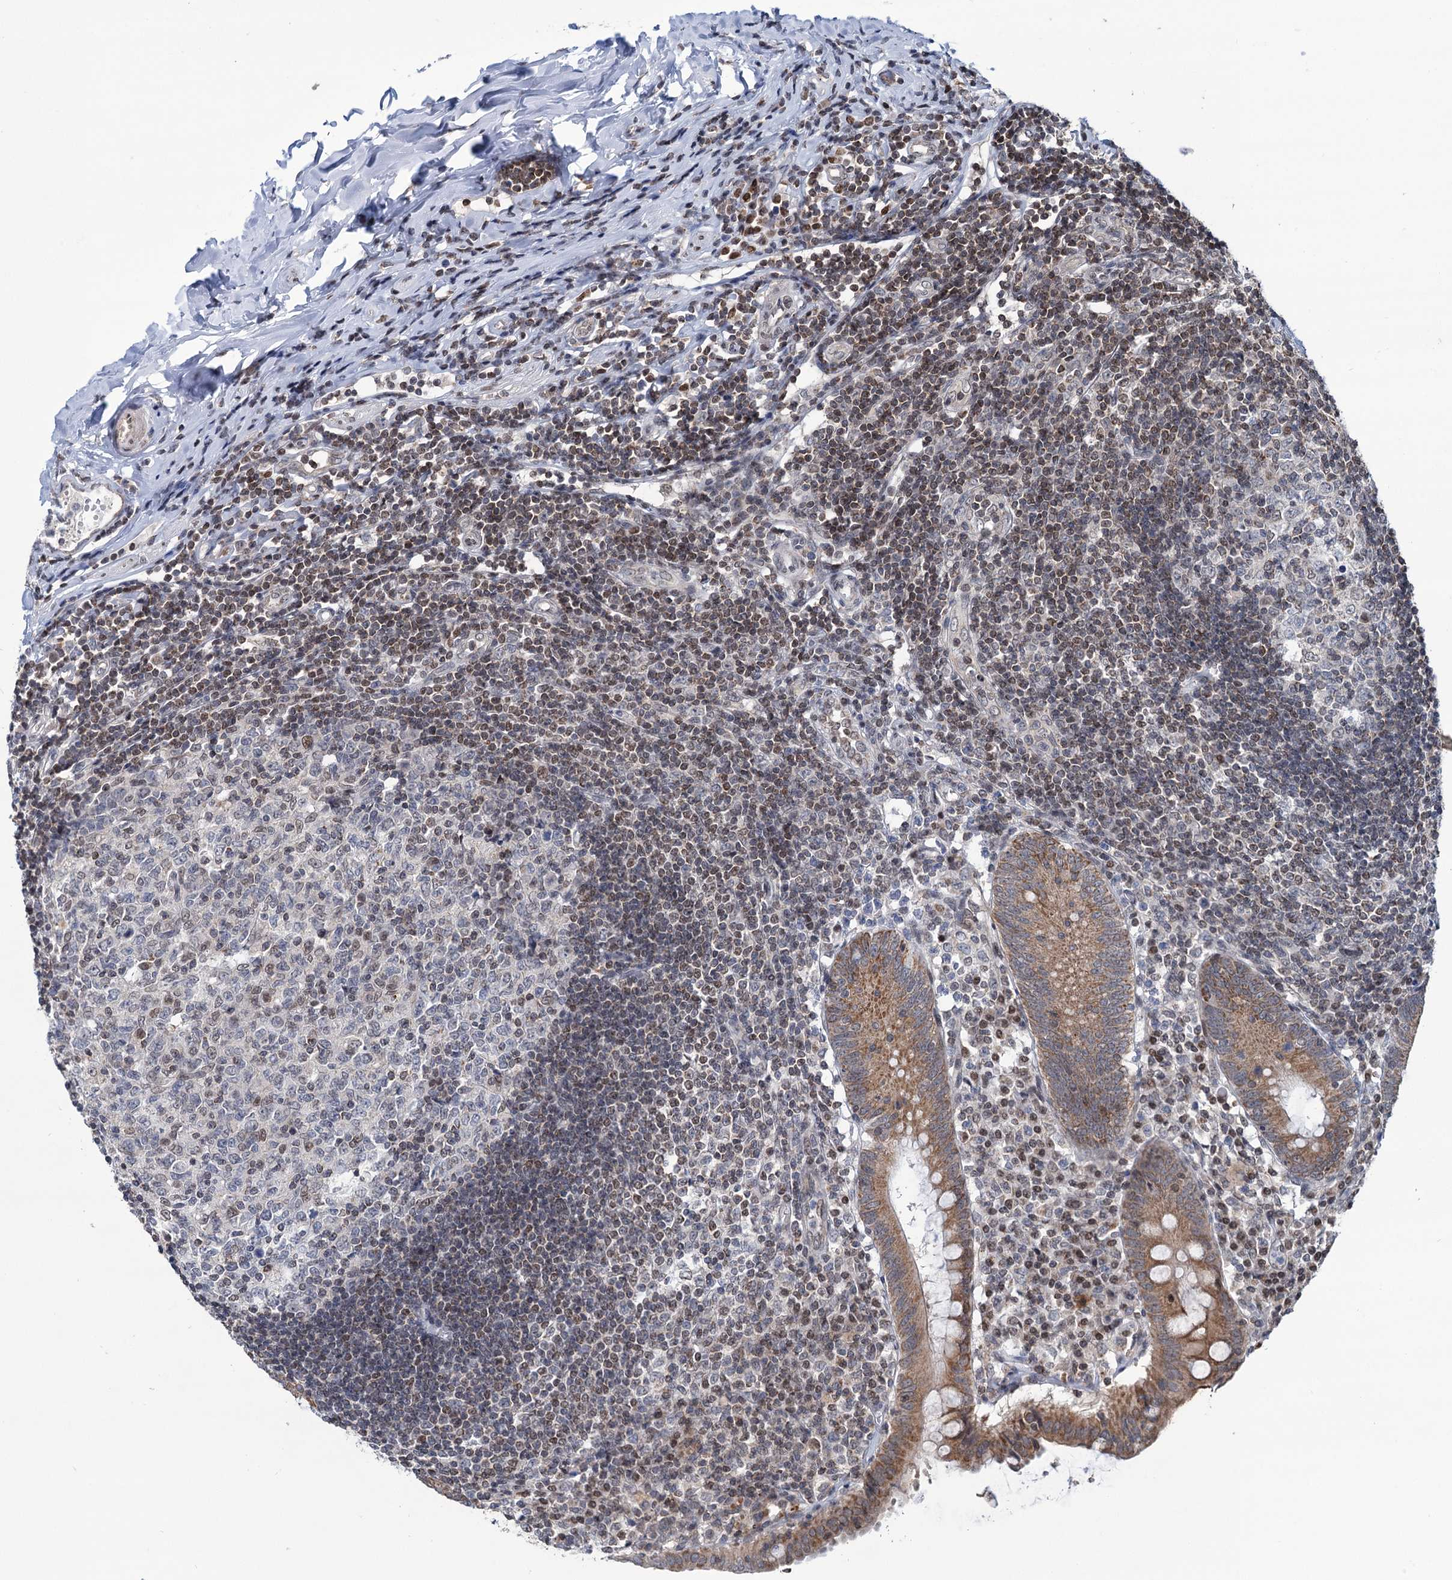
{"staining": {"intensity": "moderate", "quantity": ">75%", "location": "cytoplasmic/membranous"}, "tissue": "appendix", "cell_type": "Glandular cells", "image_type": "normal", "snomed": [{"axis": "morphology", "description": "Normal tissue, NOS"}, {"axis": "topography", "description": "Appendix"}], "caption": "A histopathology image of human appendix stained for a protein displays moderate cytoplasmic/membranous brown staining in glandular cells.", "gene": "PHC3", "patient": {"sex": "female", "age": 54}}